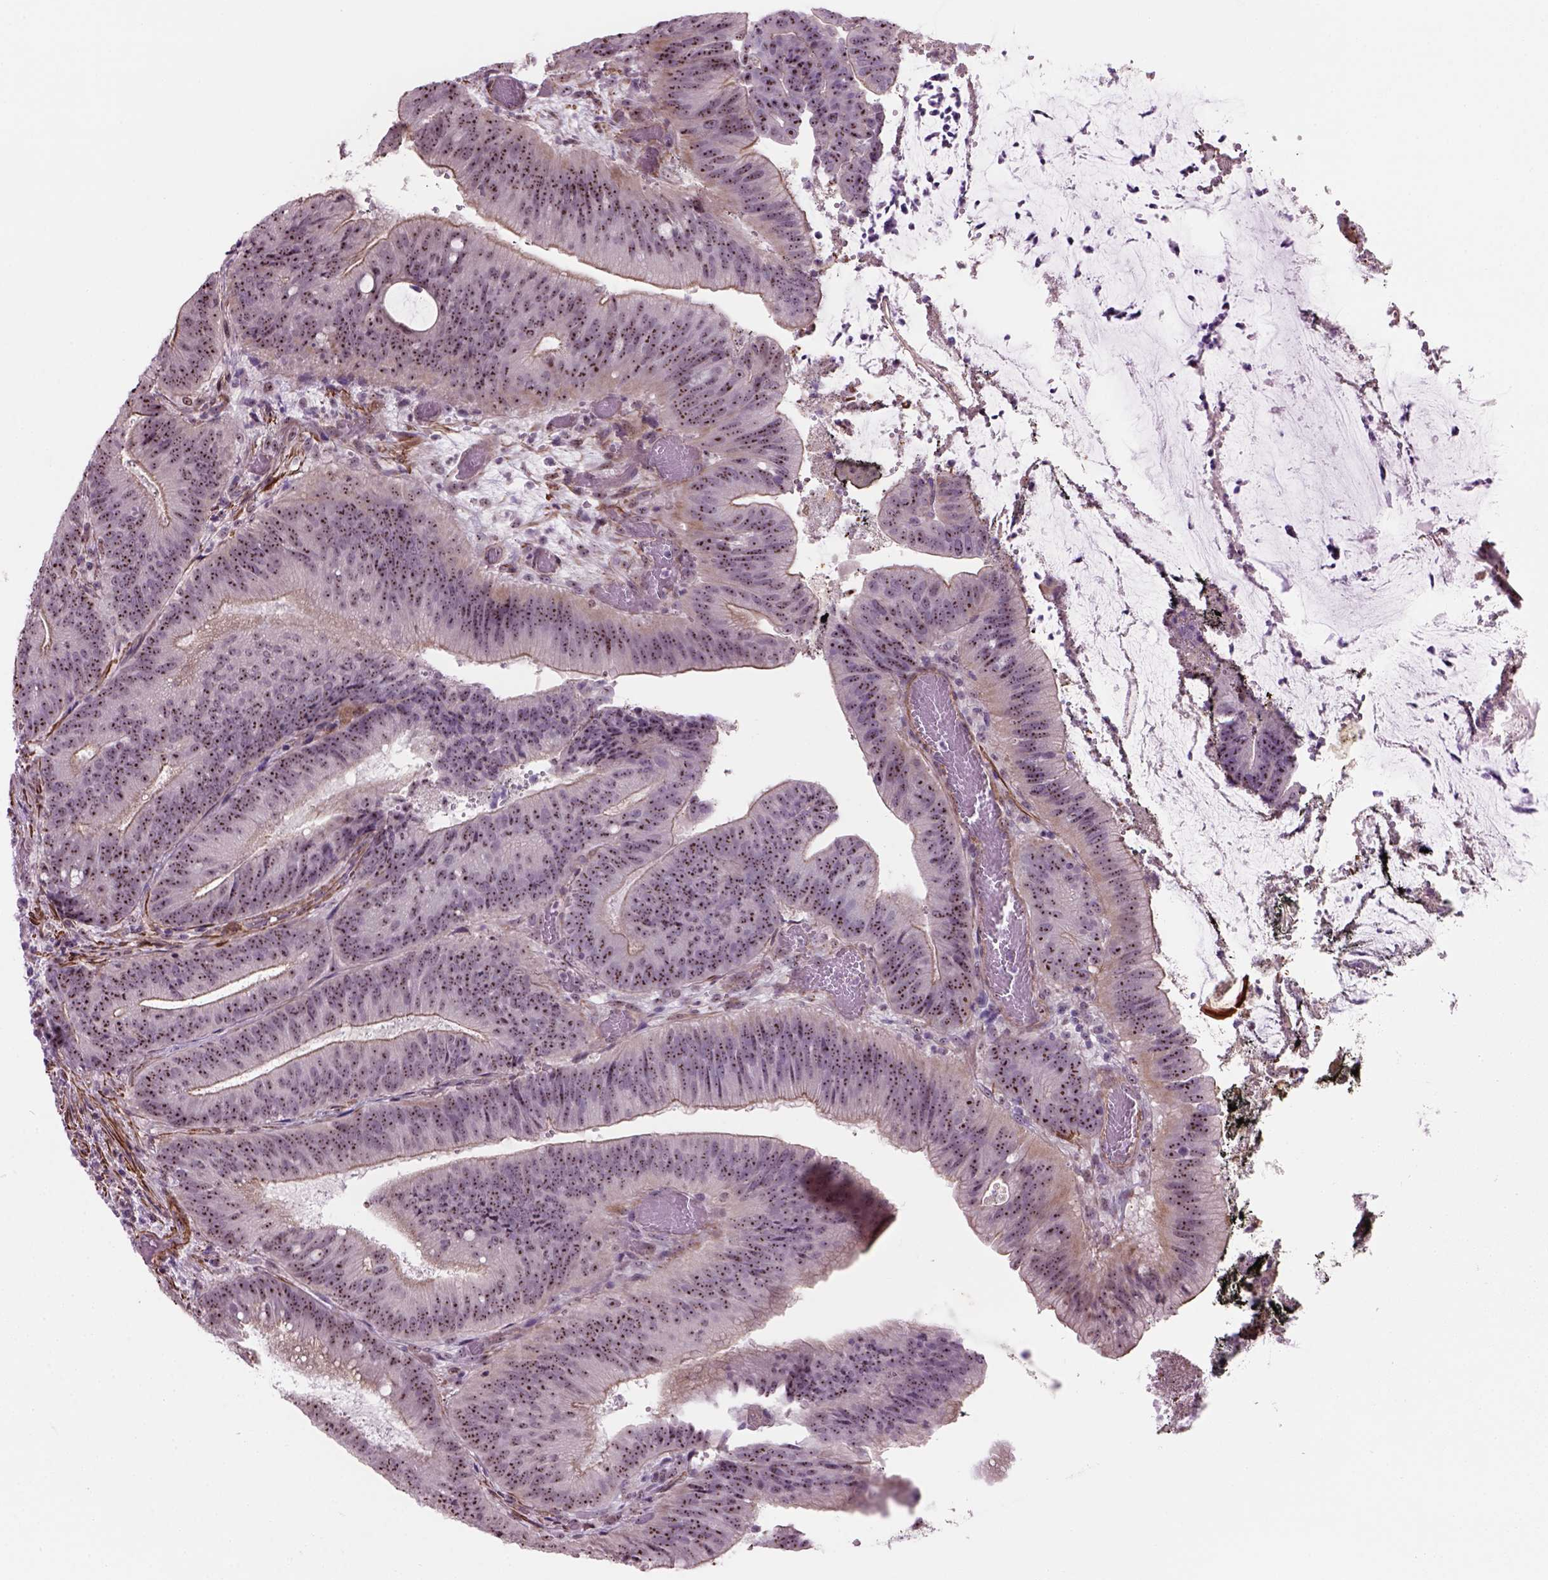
{"staining": {"intensity": "strong", "quantity": ">75%", "location": "nuclear"}, "tissue": "colorectal cancer", "cell_type": "Tumor cells", "image_type": "cancer", "snomed": [{"axis": "morphology", "description": "Adenocarcinoma, NOS"}, {"axis": "topography", "description": "Colon"}], "caption": "Human colorectal cancer (adenocarcinoma) stained for a protein (brown) reveals strong nuclear positive positivity in approximately >75% of tumor cells.", "gene": "RRS1", "patient": {"sex": "female", "age": 43}}